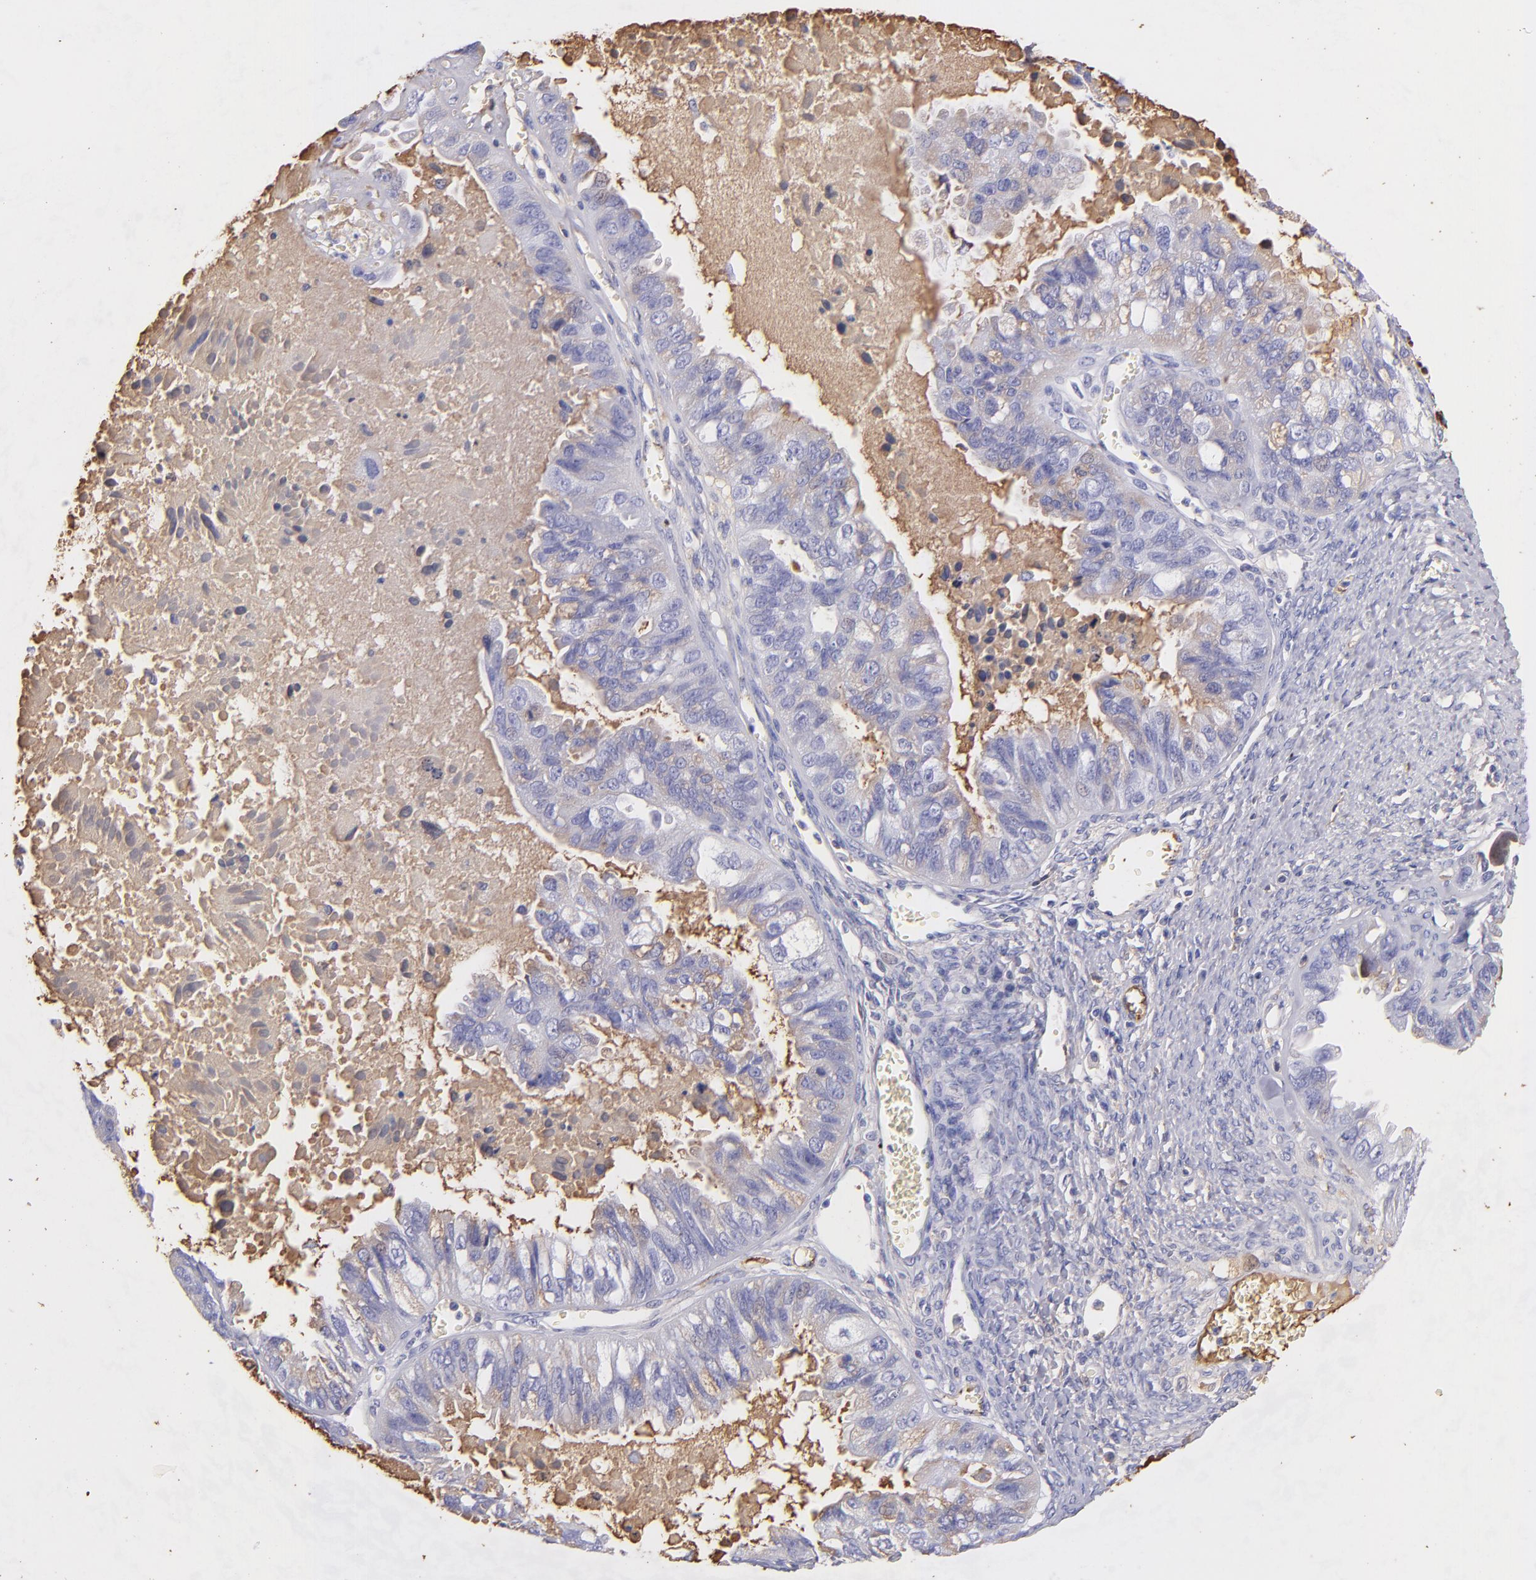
{"staining": {"intensity": "negative", "quantity": "none", "location": "none"}, "tissue": "ovarian cancer", "cell_type": "Tumor cells", "image_type": "cancer", "snomed": [{"axis": "morphology", "description": "Carcinoma, endometroid"}, {"axis": "topography", "description": "Ovary"}], "caption": "IHC image of human ovarian cancer (endometroid carcinoma) stained for a protein (brown), which shows no staining in tumor cells.", "gene": "FGB", "patient": {"sex": "female", "age": 85}}